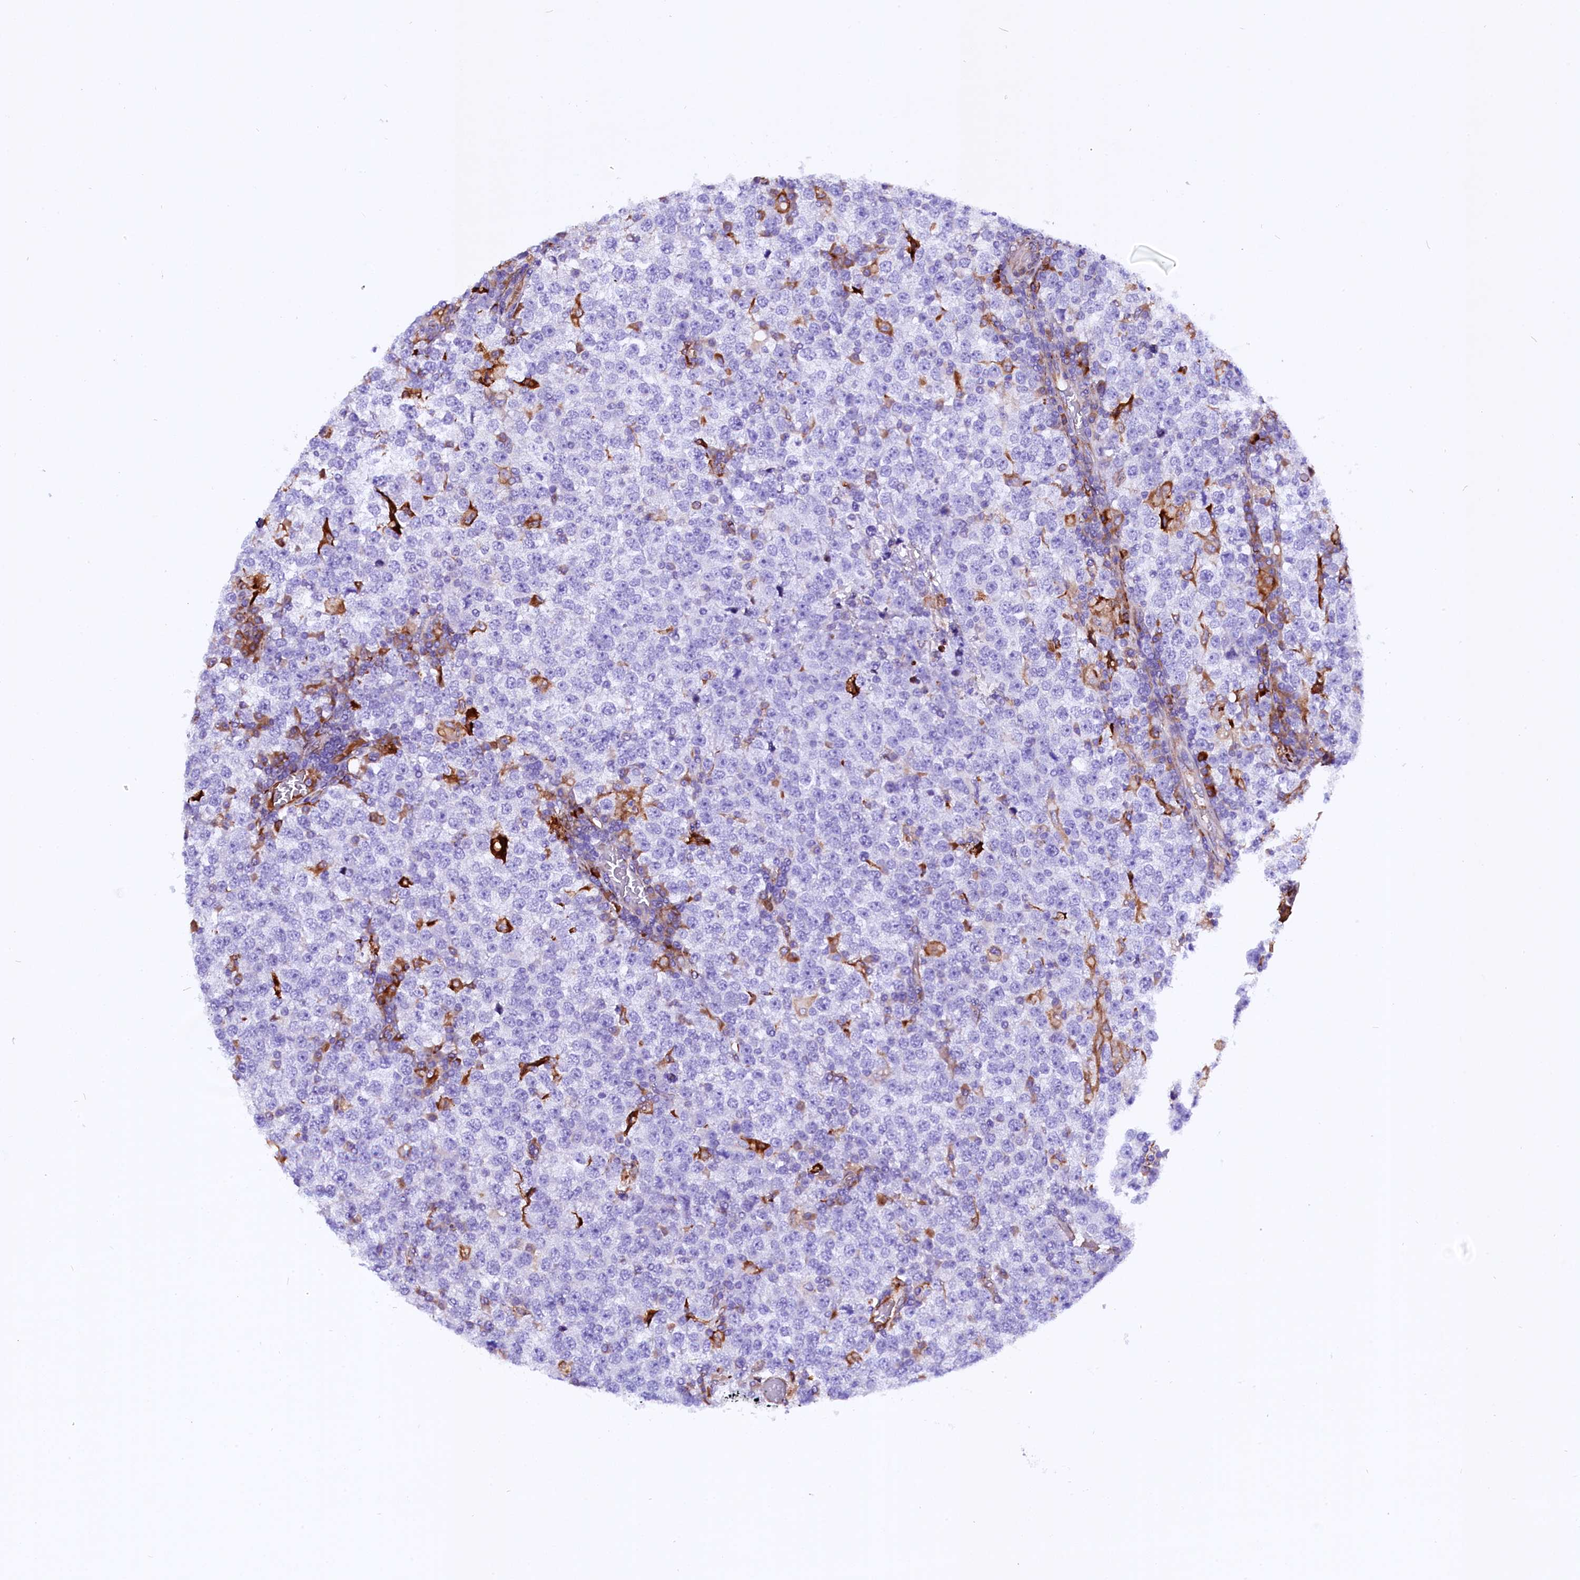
{"staining": {"intensity": "negative", "quantity": "none", "location": "none"}, "tissue": "testis cancer", "cell_type": "Tumor cells", "image_type": "cancer", "snomed": [{"axis": "morphology", "description": "Seminoma, NOS"}, {"axis": "topography", "description": "Testis"}], "caption": "This image is of seminoma (testis) stained with immunohistochemistry to label a protein in brown with the nuclei are counter-stained blue. There is no expression in tumor cells.", "gene": "CMTR2", "patient": {"sex": "male", "age": 65}}